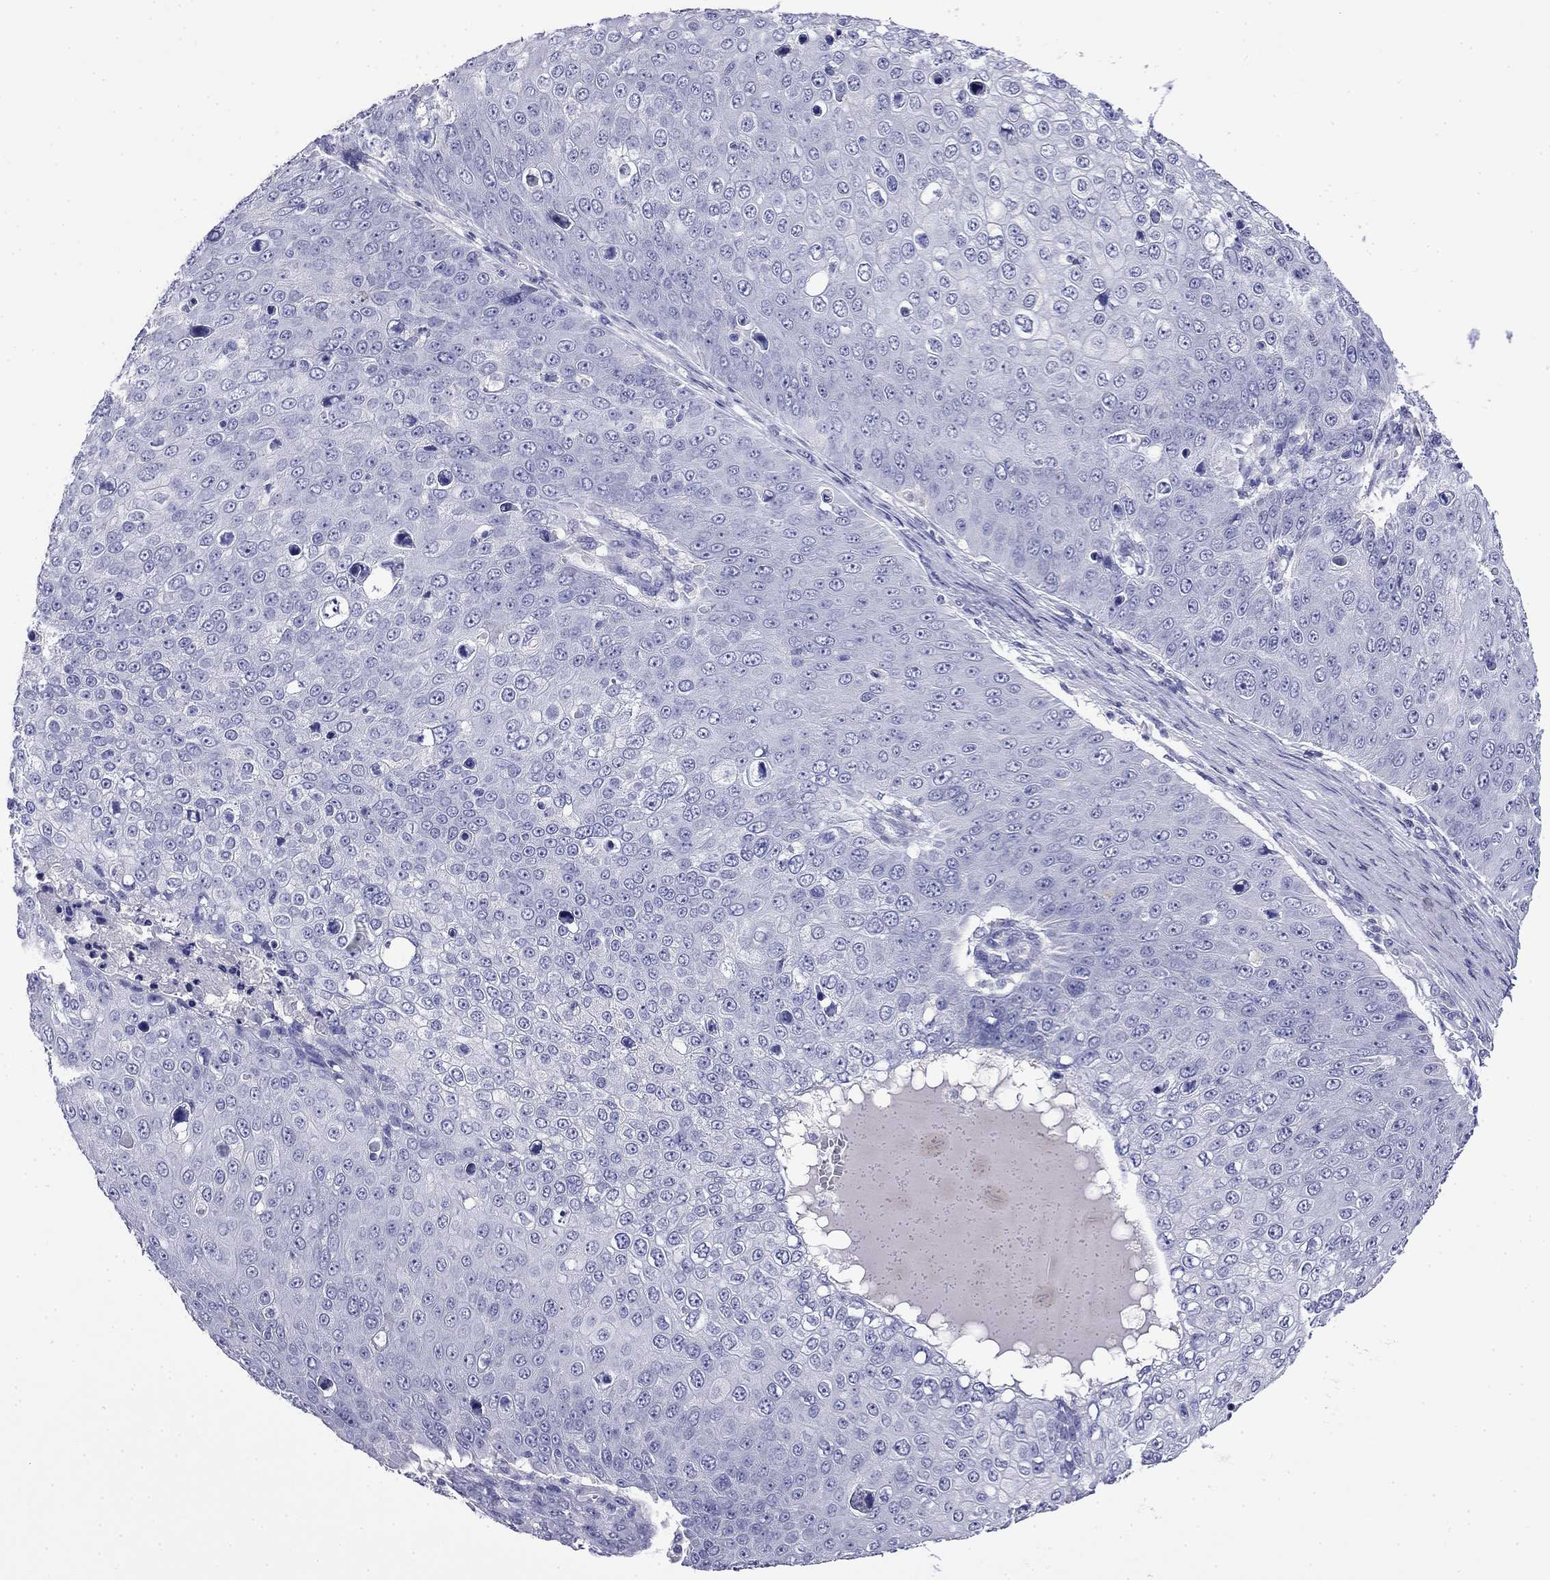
{"staining": {"intensity": "negative", "quantity": "none", "location": "none"}, "tissue": "skin cancer", "cell_type": "Tumor cells", "image_type": "cancer", "snomed": [{"axis": "morphology", "description": "Squamous cell carcinoma, NOS"}, {"axis": "topography", "description": "Skin"}], "caption": "An IHC histopathology image of skin cancer (squamous cell carcinoma) is shown. There is no staining in tumor cells of skin cancer (squamous cell carcinoma). (Stains: DAB (3,3'-diaminobenzidine) immunohistochemistry with hematoxylin counter stain, Microscopy: brightfield microscopy at high magnification).", "gene": "MYO15A", "patient": {"sex": "male", "age": 71}}